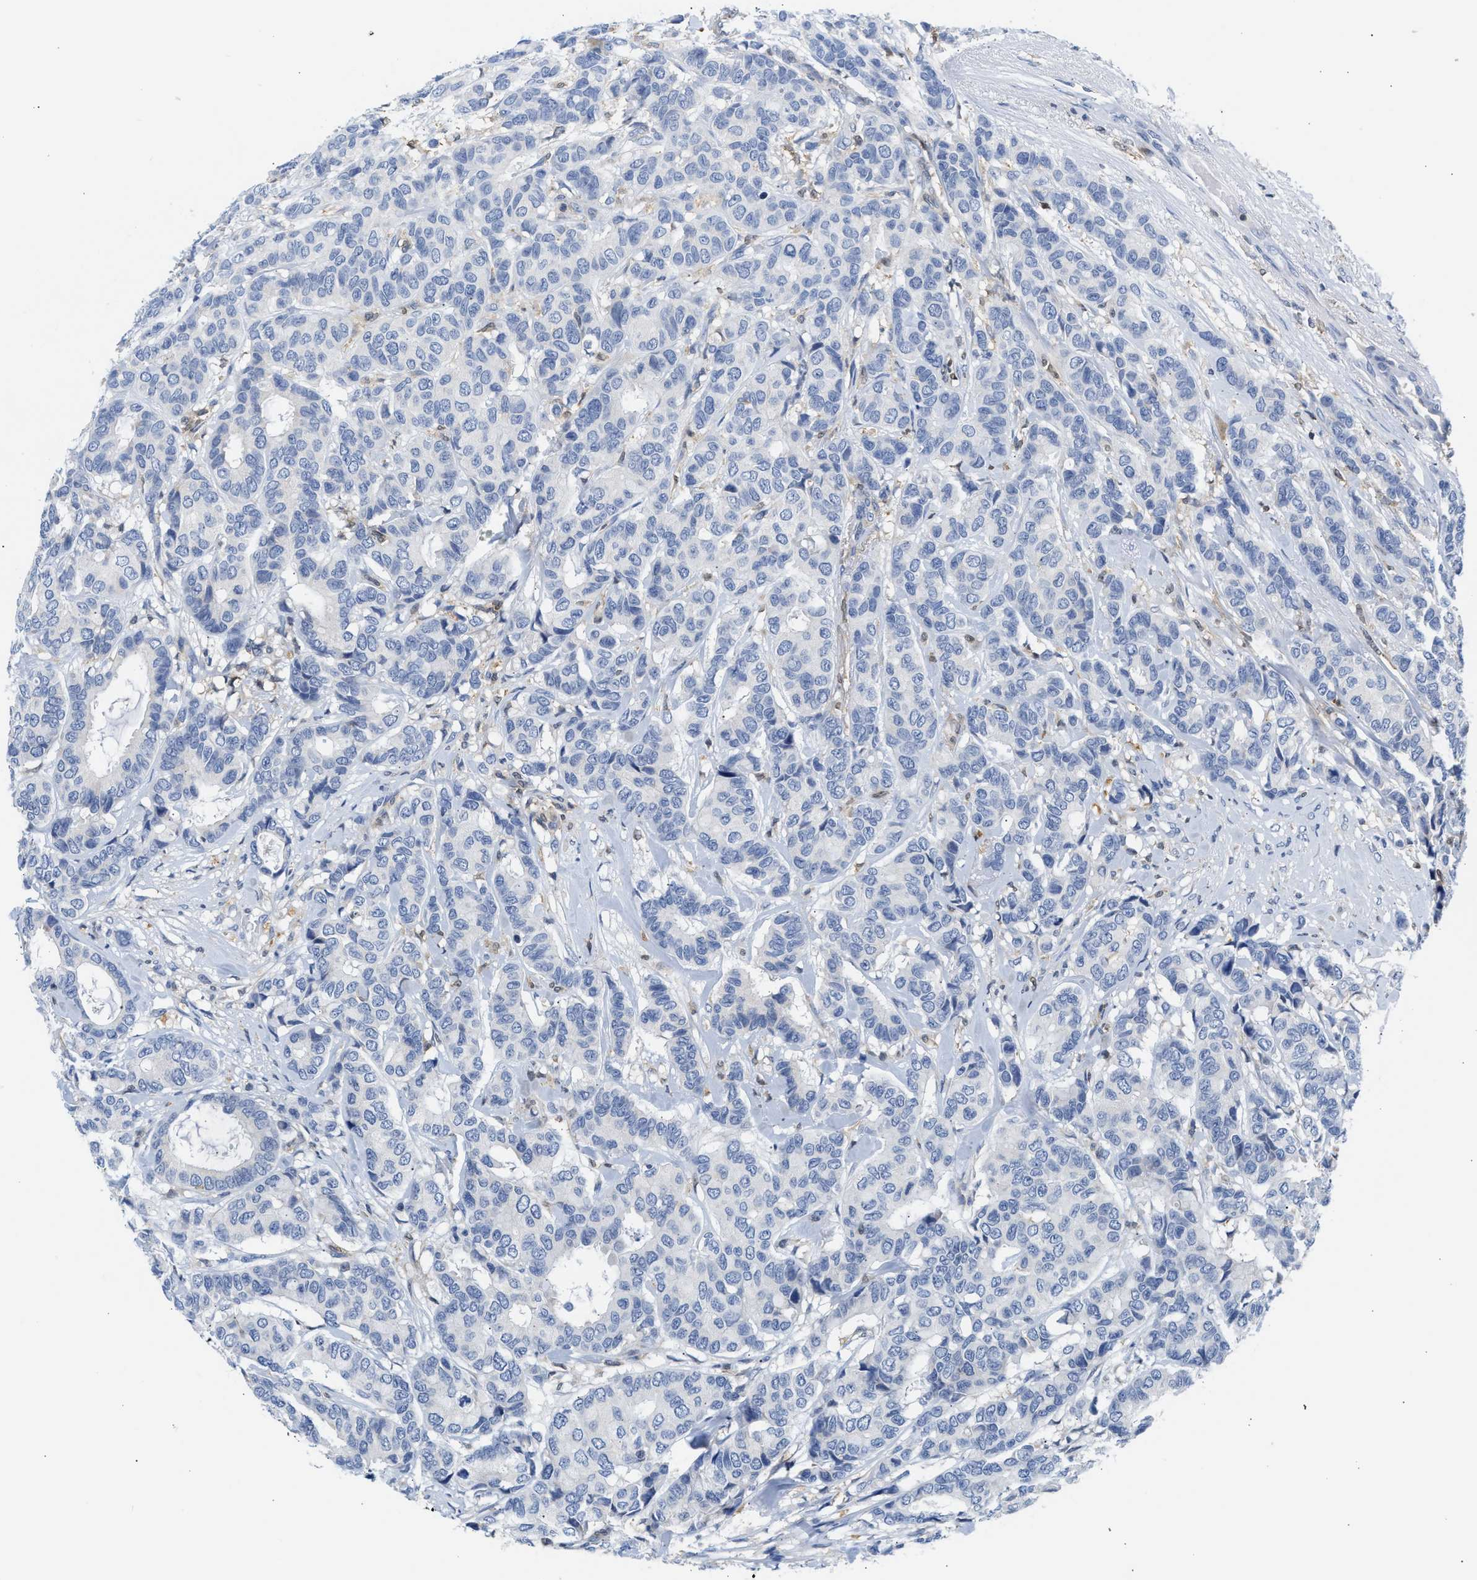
{"staining": {"intensity": "negative", "quantity": "none", "location": "none"}, "tissue": "breast cancer", "cell_type": "Tumor cells", "image_type": "cancer", "snomed": [{"axis": "morphology", "description": "Duct carcinoma"}, {"axis": "topography", "description": "Breast"}], "caption": "IHC histopathology image of human invasive ductal carcinoma (breast) stained for a protein (brown), which exhibits no expression in tumor cells.", "gene": "SLIT2", "patient": {"sex": "female", "age": 87}}